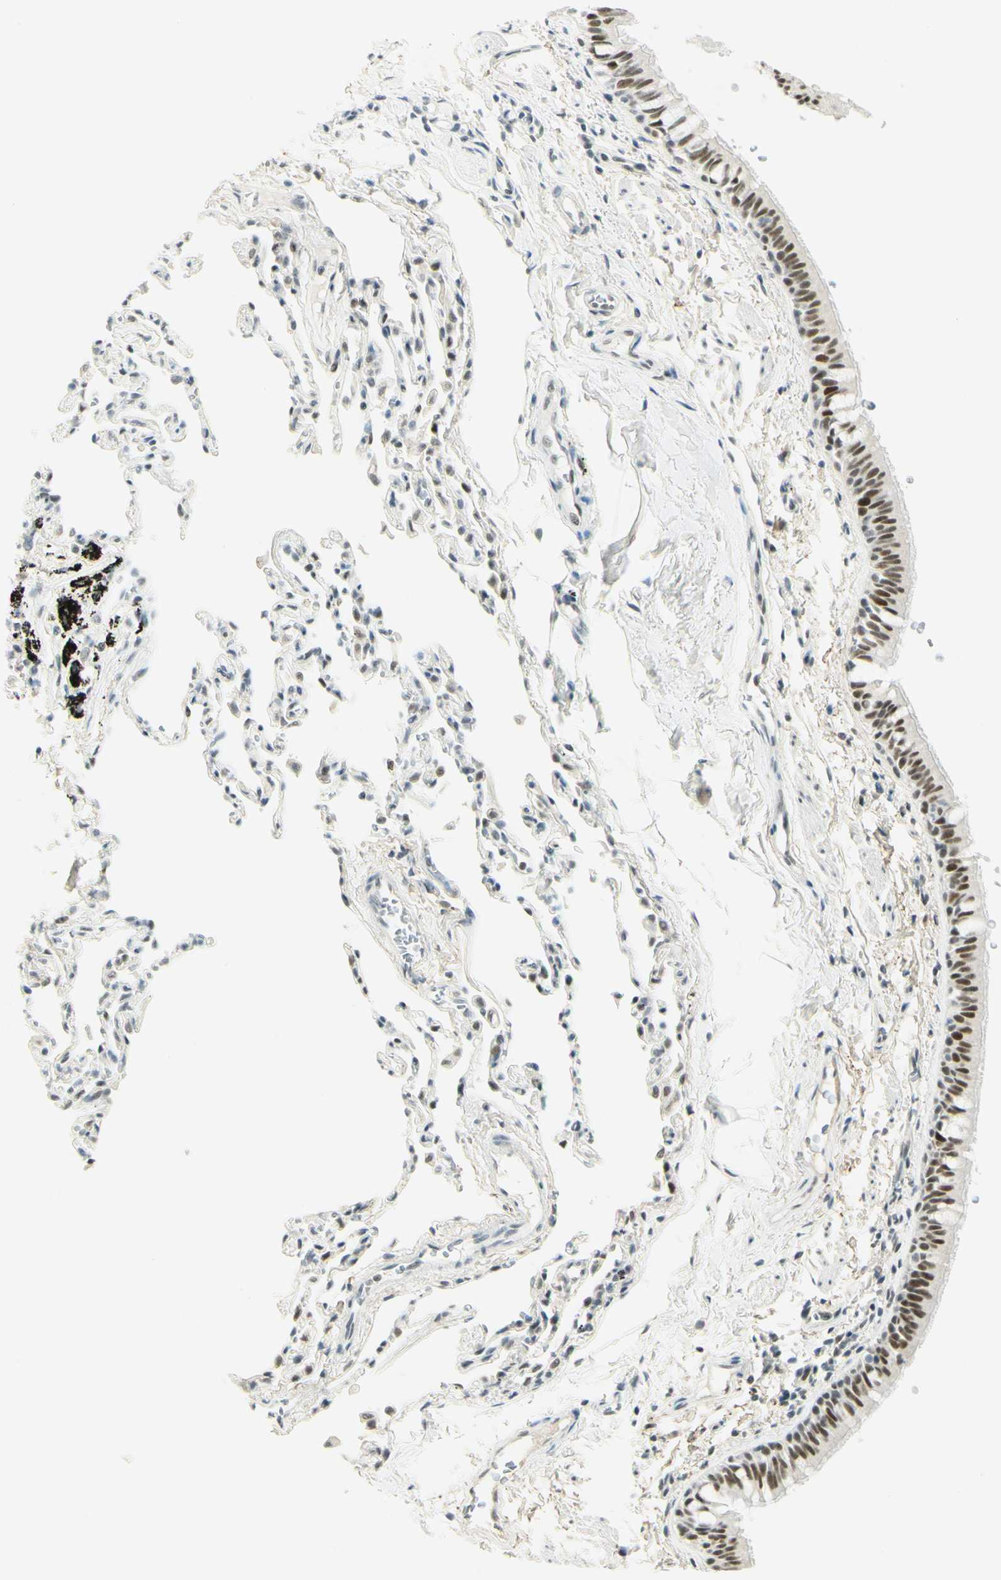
{"staining": {"intensity": "moderate", "quantity": ">75%", "location": "cytoplasmic/membranous"}, "tissue": "bronchus", "cell_type": "Respiratory epithelial cells", "image_type": "normal", "snomed": [{"axis": "morphology", "description": "Normal tissue, NOS"}, {"axis": "topography", "description": "Bronchus"}, {"axis": "topography", "description": "Lung"}], "caption": "Human bronchus stained for a protein (brown) shows moderate cytoplasmic/membranous positive staining in about >75% of respiratory epithelial cells.", "gene": "PMS2", "patient": {"sex": "male", "age": 64}}